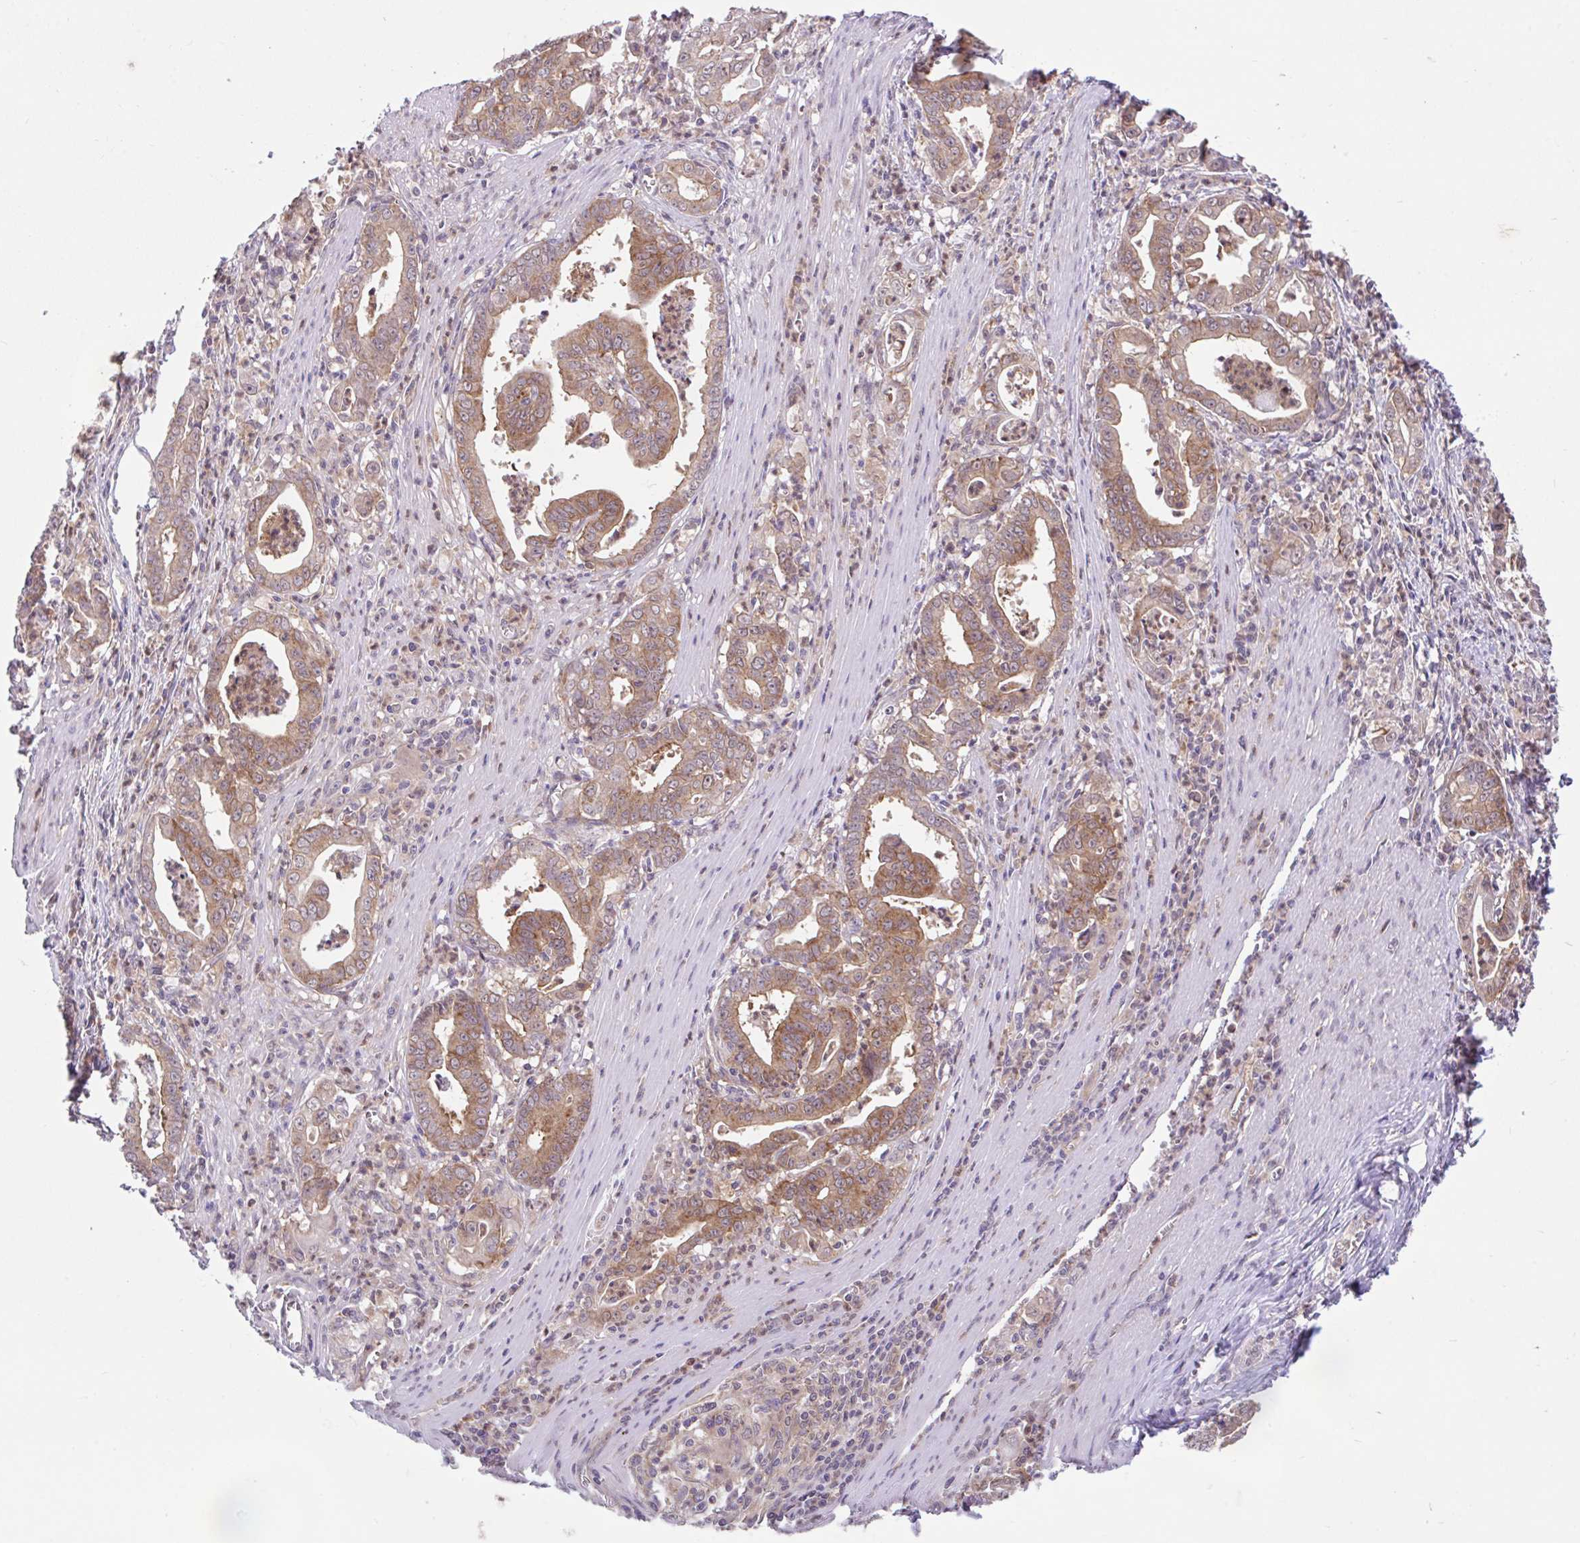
{"staining": {"intensity": "moderate", "quantity": ">75%", "location": "cytoplasmic/membranous"}, "tissue": "stomach cancer", "cell_type": "Tumor cells", "image_type": "cancer", "snomed": [{"axis": "morphology", "description": "Adenocarcinoma, NOS"}, {"axis": "topography", "description": "Stomach, upper"}], "caption": "Tumor cells display medium levels of moderate cytoplasmic/membranous staining in approximately >75% of cells in adenocarcinoma (stomach).", "gene": "RALBP1", "patient": {"sex": "female", "age": 79}}